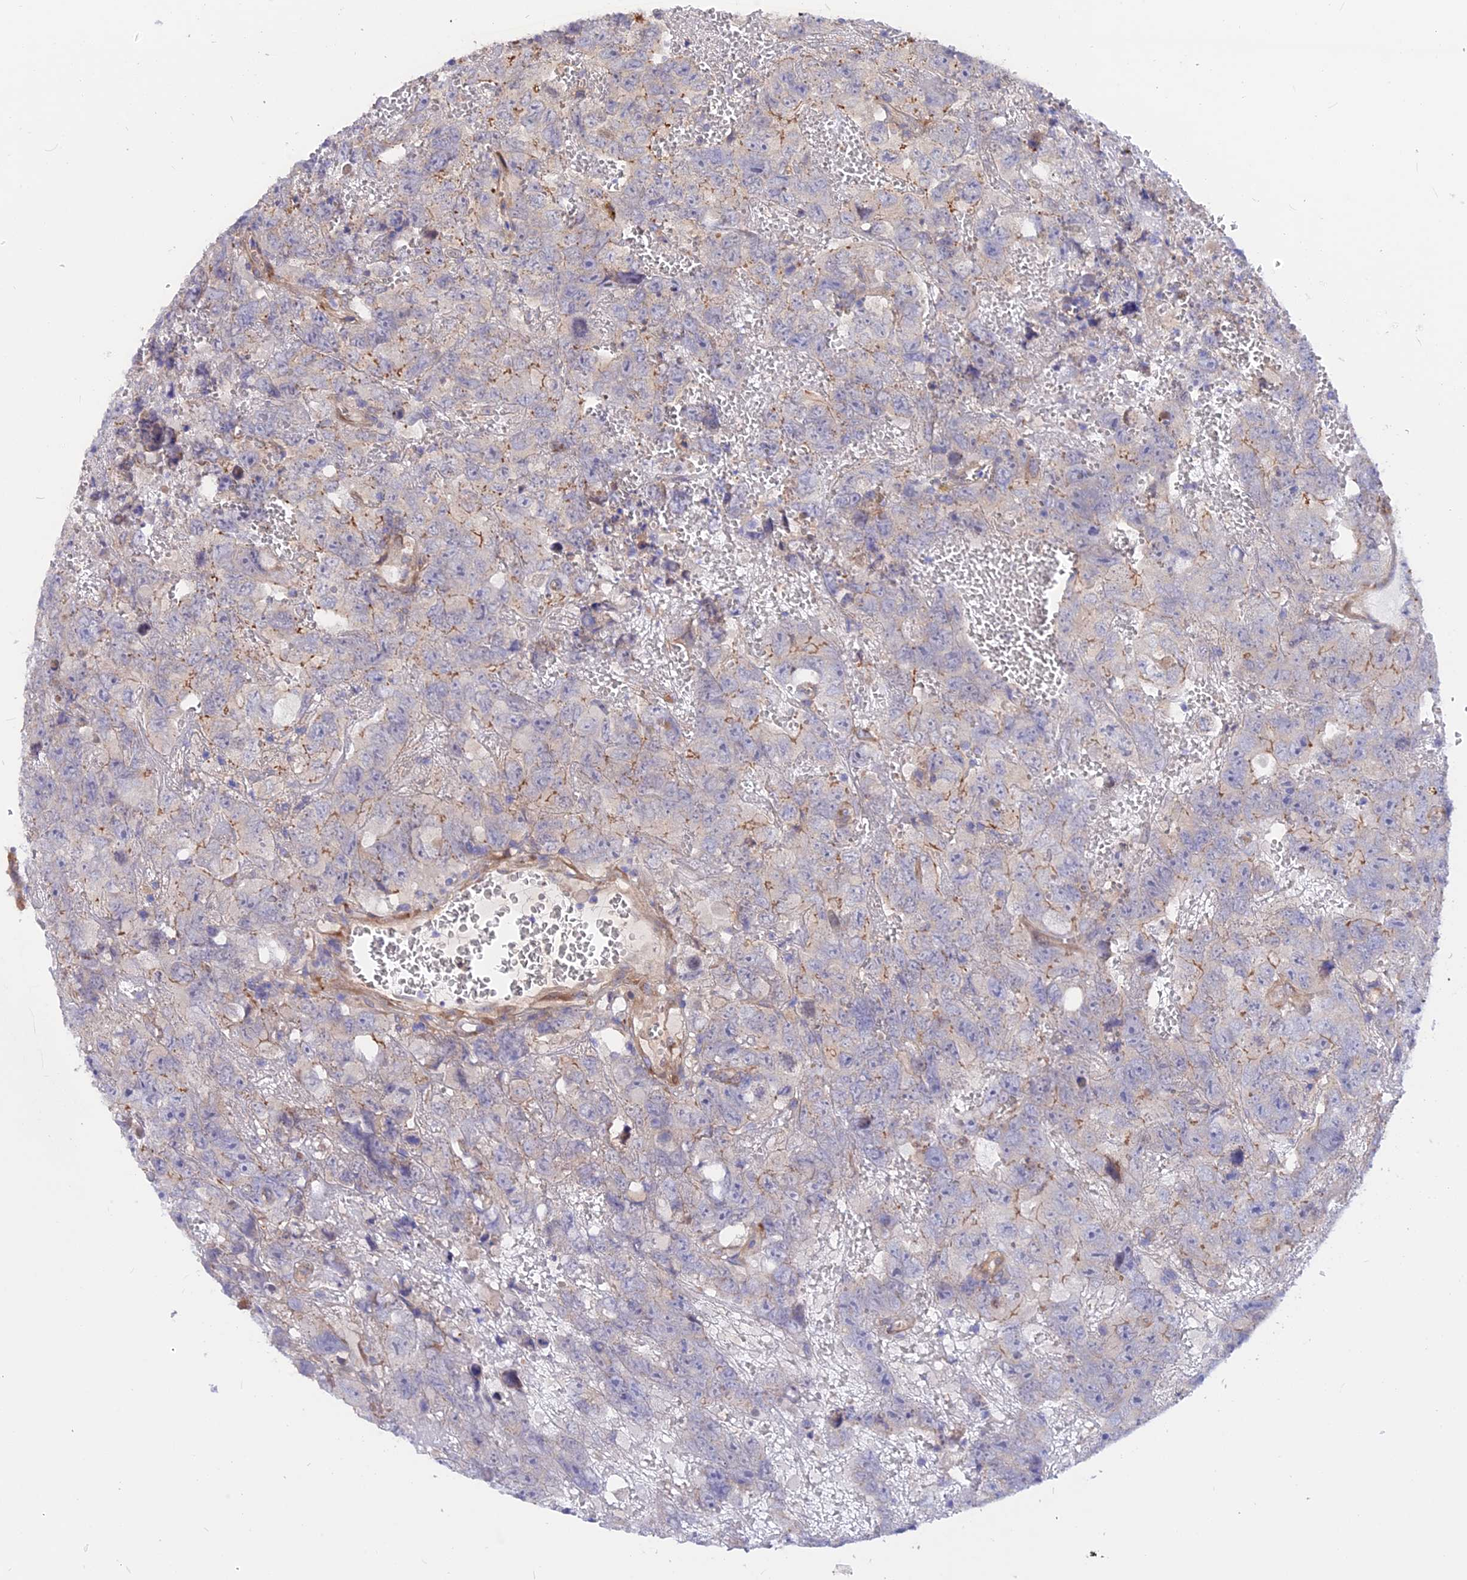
{"staining": {"intensity": "moderate", "quantity": "<25%", "location": "cytoplasmic/membranous"}, "tissue": "testis cancer", "cell_type": "Tumor cells", "image_type": "cancer", "snomed": [{"axis": "morphology", "description": "Carcinoma, Embryonal, NOS"}, {"axis": "topography", "description": "Testis"}], "caption": "Testis cancer (embryonal carcinoma) stained with DAB (3,3'-diaminobenzidine) immunohistochemistry (IHC) shows low levels of moderate cytoplasmic/membranous positivity in approximately <25% of tumor cells.", "gene": "HYCC1", "patient": {"sex": "male", "age": 45}}